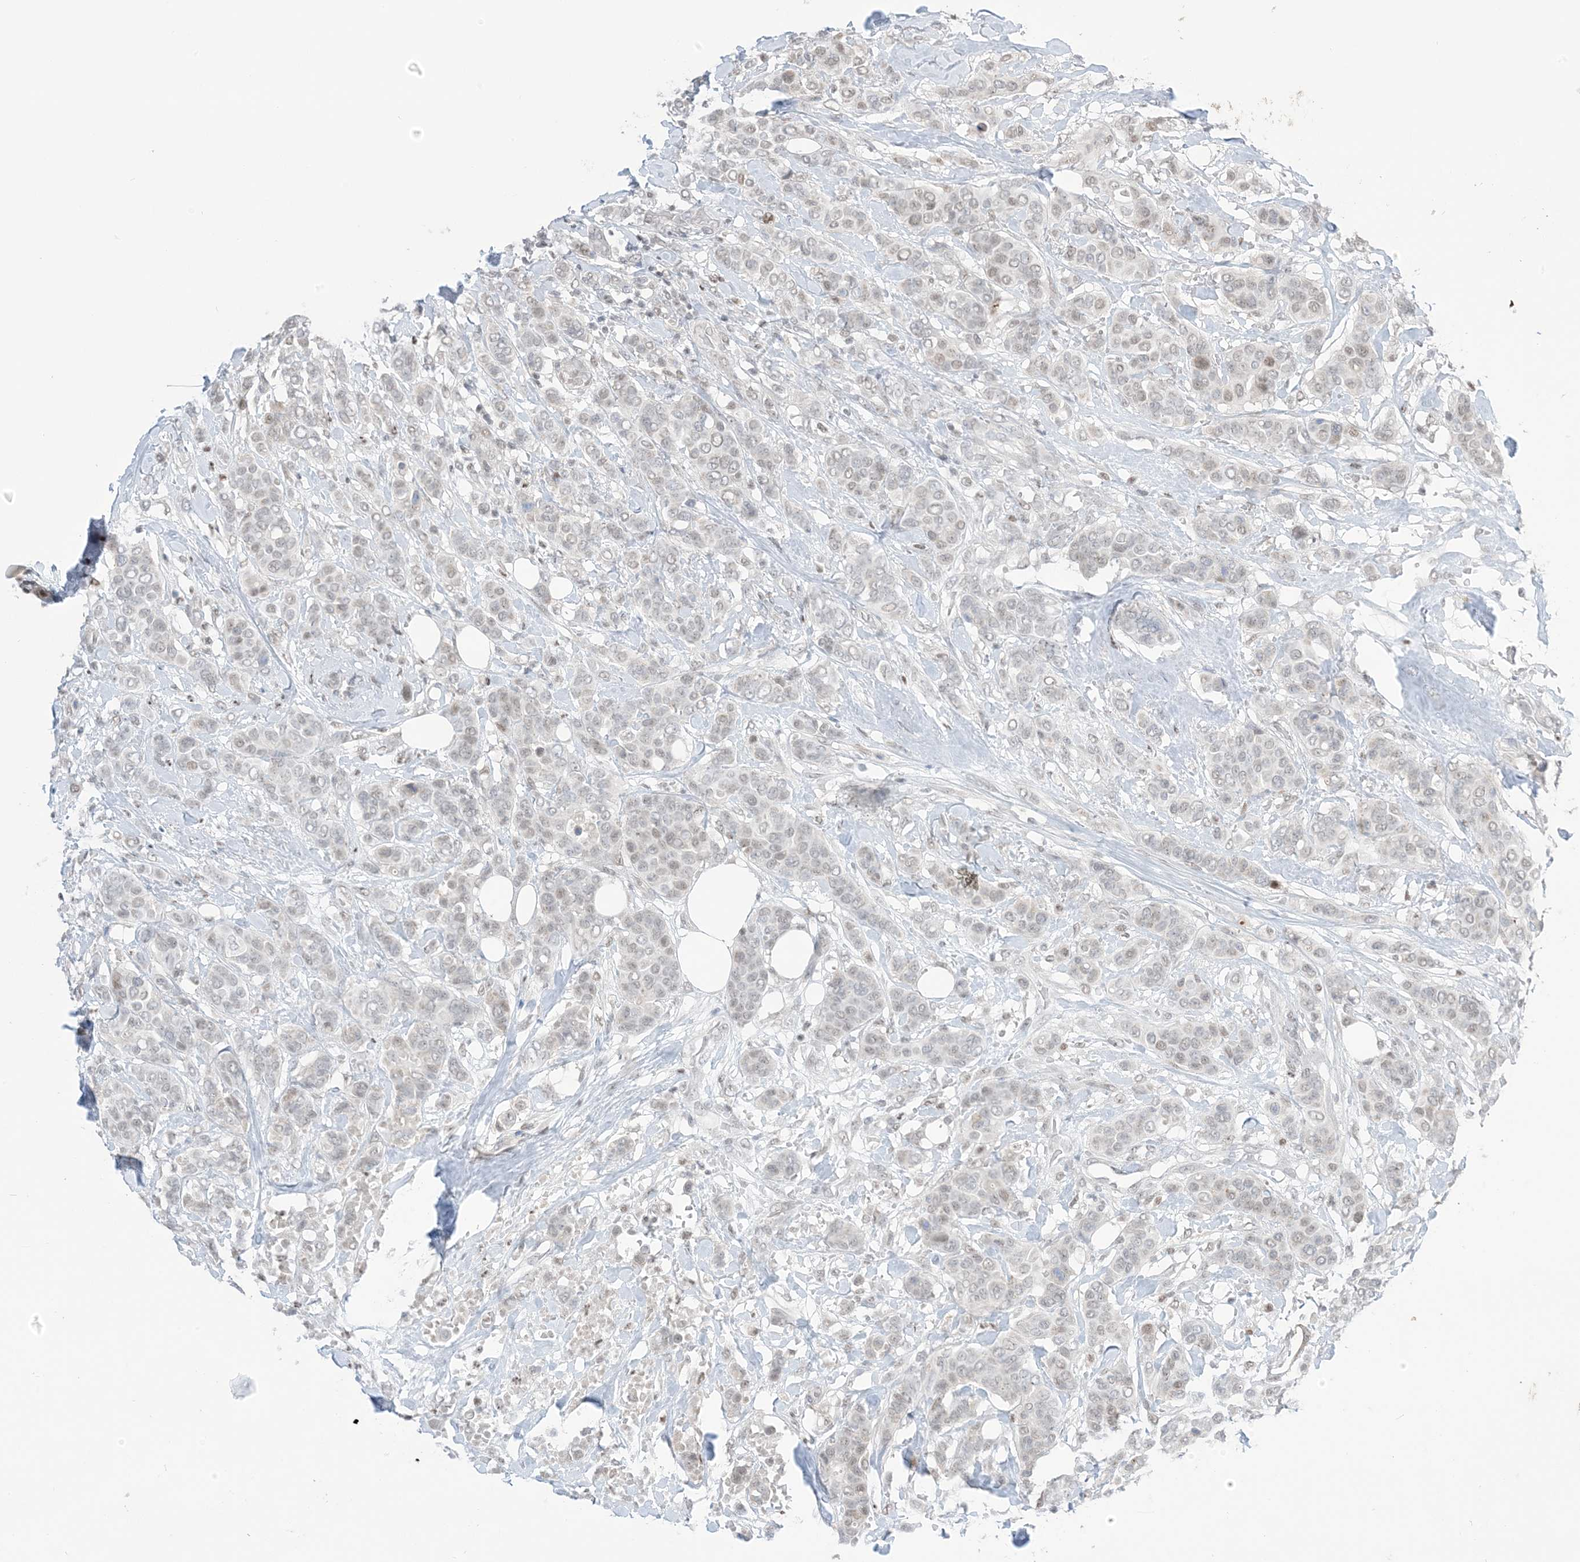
{"staining": {"intensity": "negative", "quantity": "none", "location": "none"}, "tissue": "breast cancer", "cell_type": "Tumor cells", "image_type": "cancer", "snomed": [{"axis": "morphology", "description": "Lobular carcinoma"}, {"axis": "topography", "description": "Breast"}], "caption": "Histopathology image shows no protein staining in tumor cells of lobular carcinoma (breast) tissue. (DAB immunohistochemistry (IHC) with hematoxylin counter stain).", "gene": "TFPT", "patient": {"sex": "female", "age": 51}}